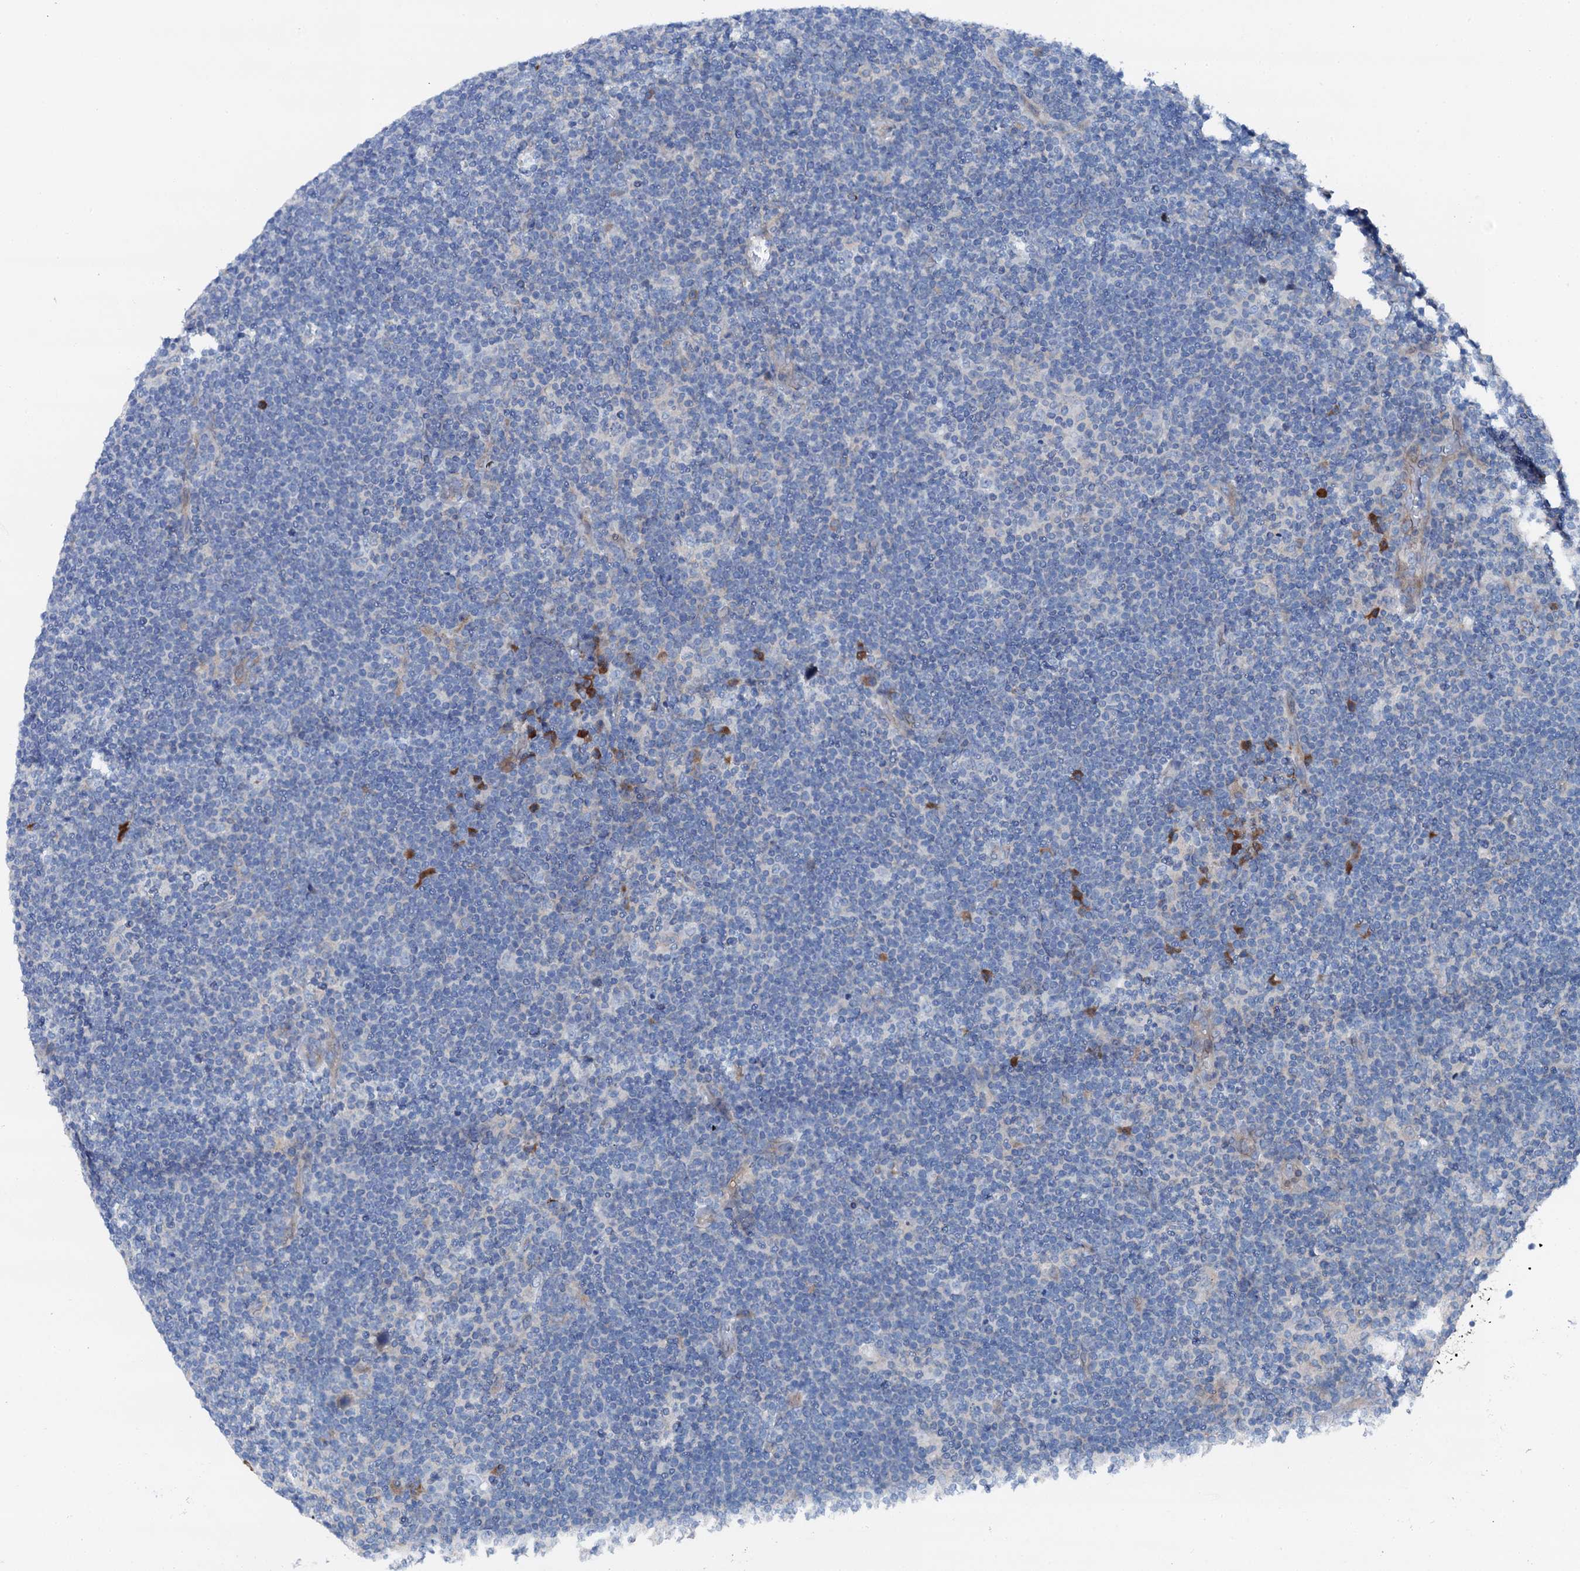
{"staining": {"intensity": "negative", "quantity": "none", "location": "none"}, "tissue": "lymphoma", "cell_type": "Tumor cells", "image_type": "cancer", "snomed": [{"axis": "morphology", "description": "Hodgkin's disease, NOS"}, {"axis": "topography", "description": "Lymph node"}], "caption": "DAB (3,3'-diaminobenzidine) immunohistochemical staining of human lymphoma displays no significant expression in tumor cells.", "gene": "GFOD2", "patient": {"sex": "female", "age": 57}}